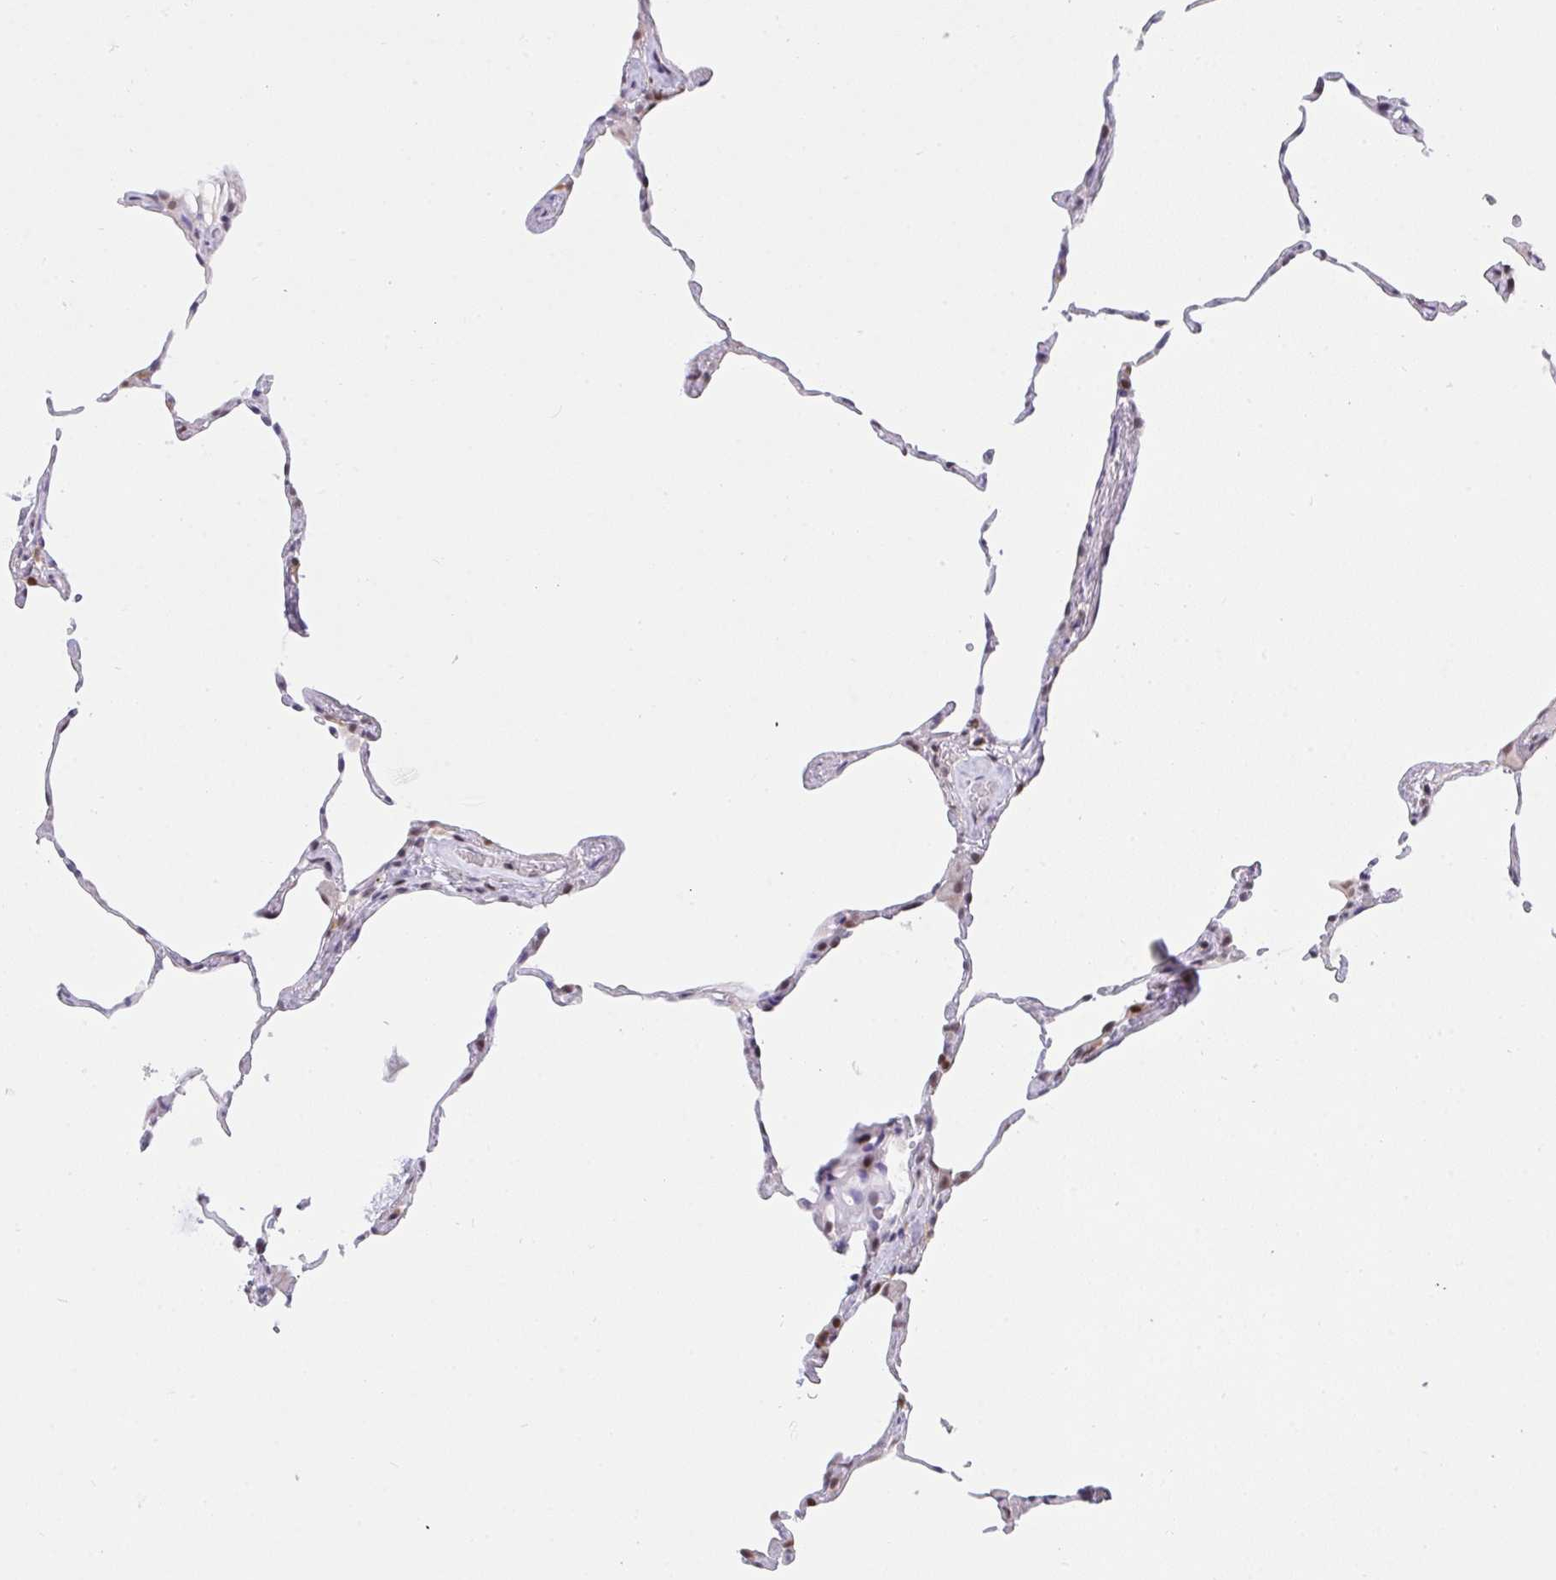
{"staining": {"intensity": "moderate", "quantity": "25%-75%", "location": "nuclear"}, "tissue": "lung", "cell_type": "Alveolar cells", "image_type": "normal", "snomed": [{"axis": "morphology", "description": "Normal tissue, NOS"}, {"axis": "topography", "description": "Lung"}], "caption": "Lung stained with DAB (3,3'-diaminobenzidine) immunohistochemistry (IHC) reveals medium levels of moderate nuclear staining in approximately 25%-75% of alveolar cells.", "gene": "RFC4", "patient": {"sex": "female", "age": 57}}